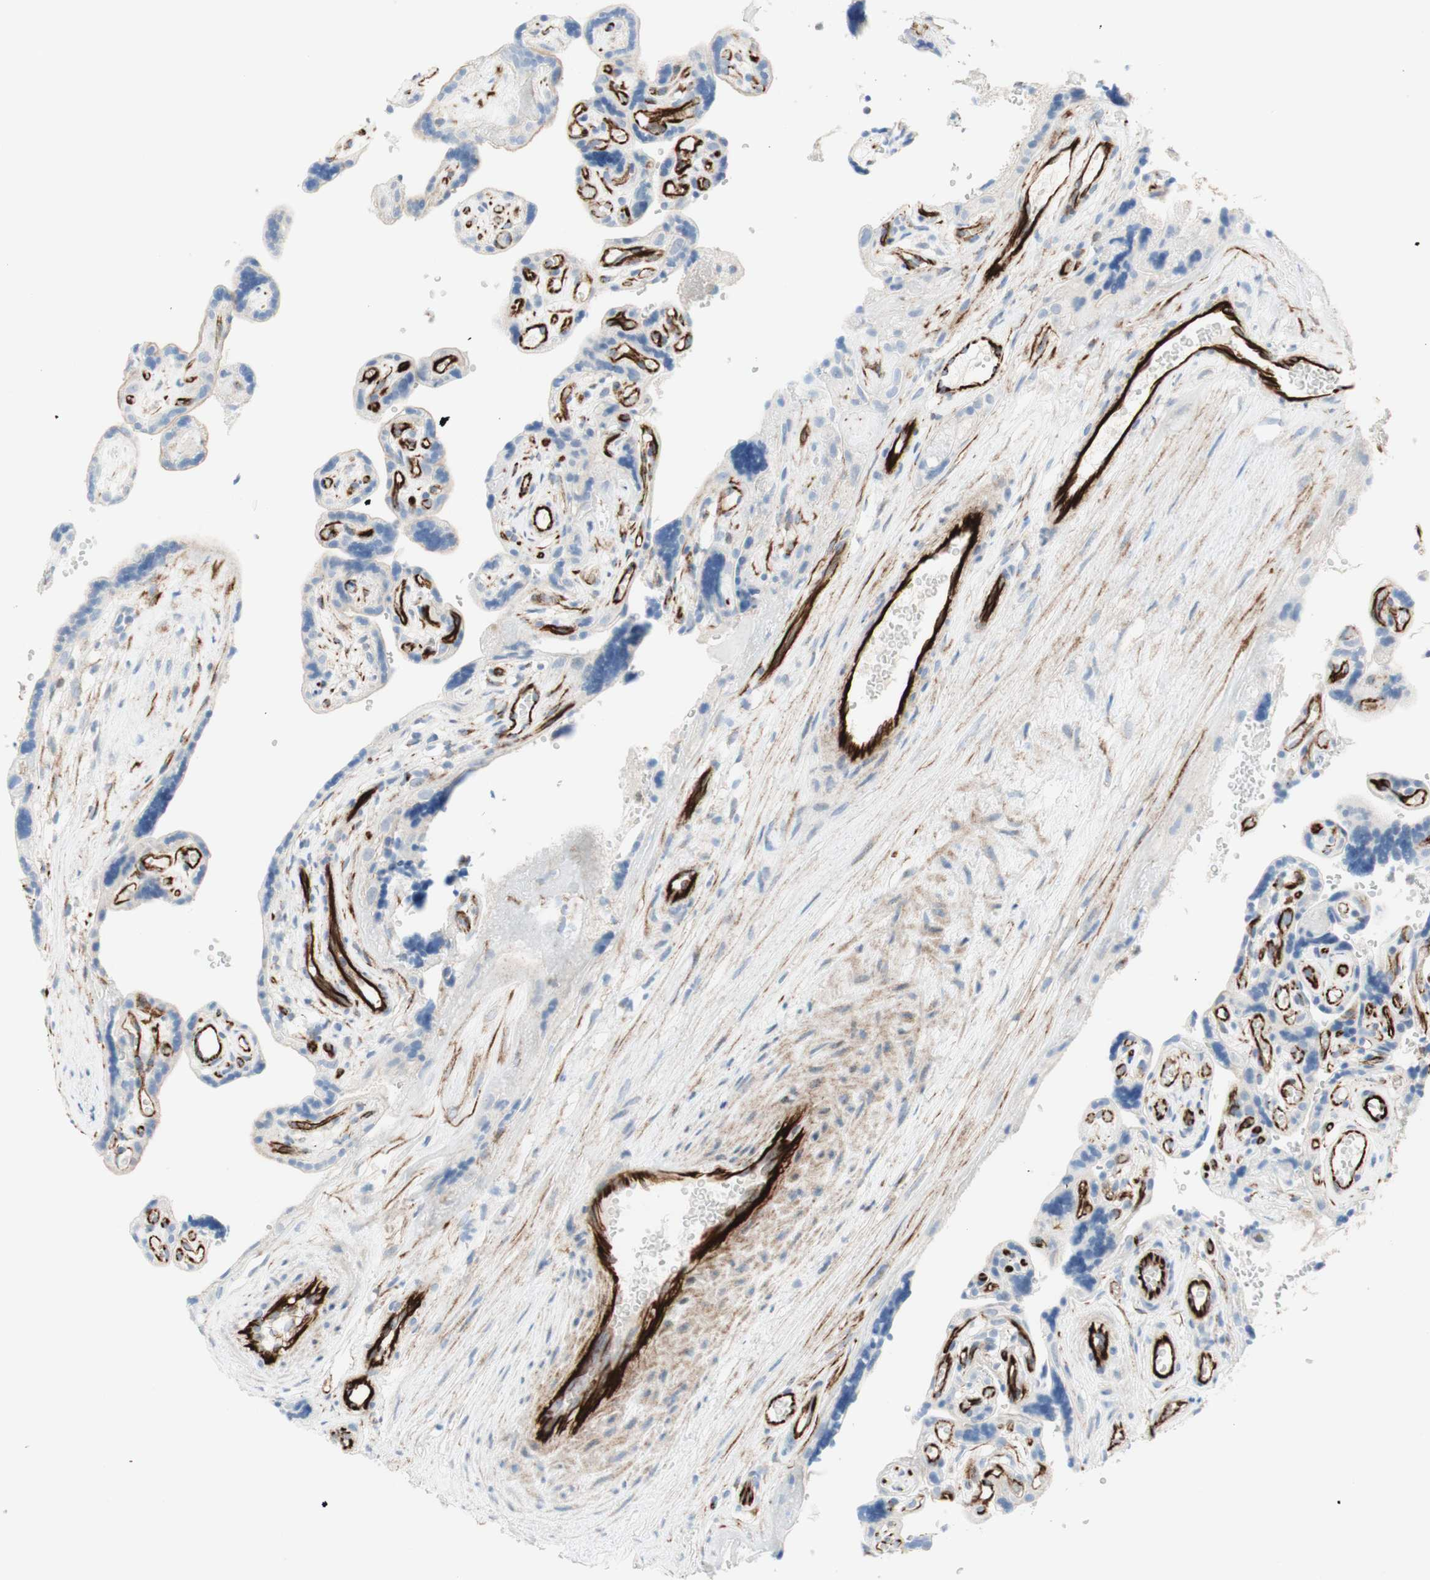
{"staining": {"intensity": "negative", "quantity": "none", "location": "none"}, "tissue": "placenta", "cell_type": "Decidual cells", "image_type": "normal", "snomed": [{"axis": "morphology", "description": "Normal tissue, NOS"}, {"axis": "topography", "description": "Placenta"}], "caption": "This histopathology image is of normal placenta stained with immunohistochemistry (IHC) to label a protein in brown with the nuclei are counter-stained blue. There is no positivity in decidual cells. (DAB immunohistochemistry with hematoxylin counter stain).", "gene": "POU2AF1", "patient": {"sex": "female", "age": 30}}